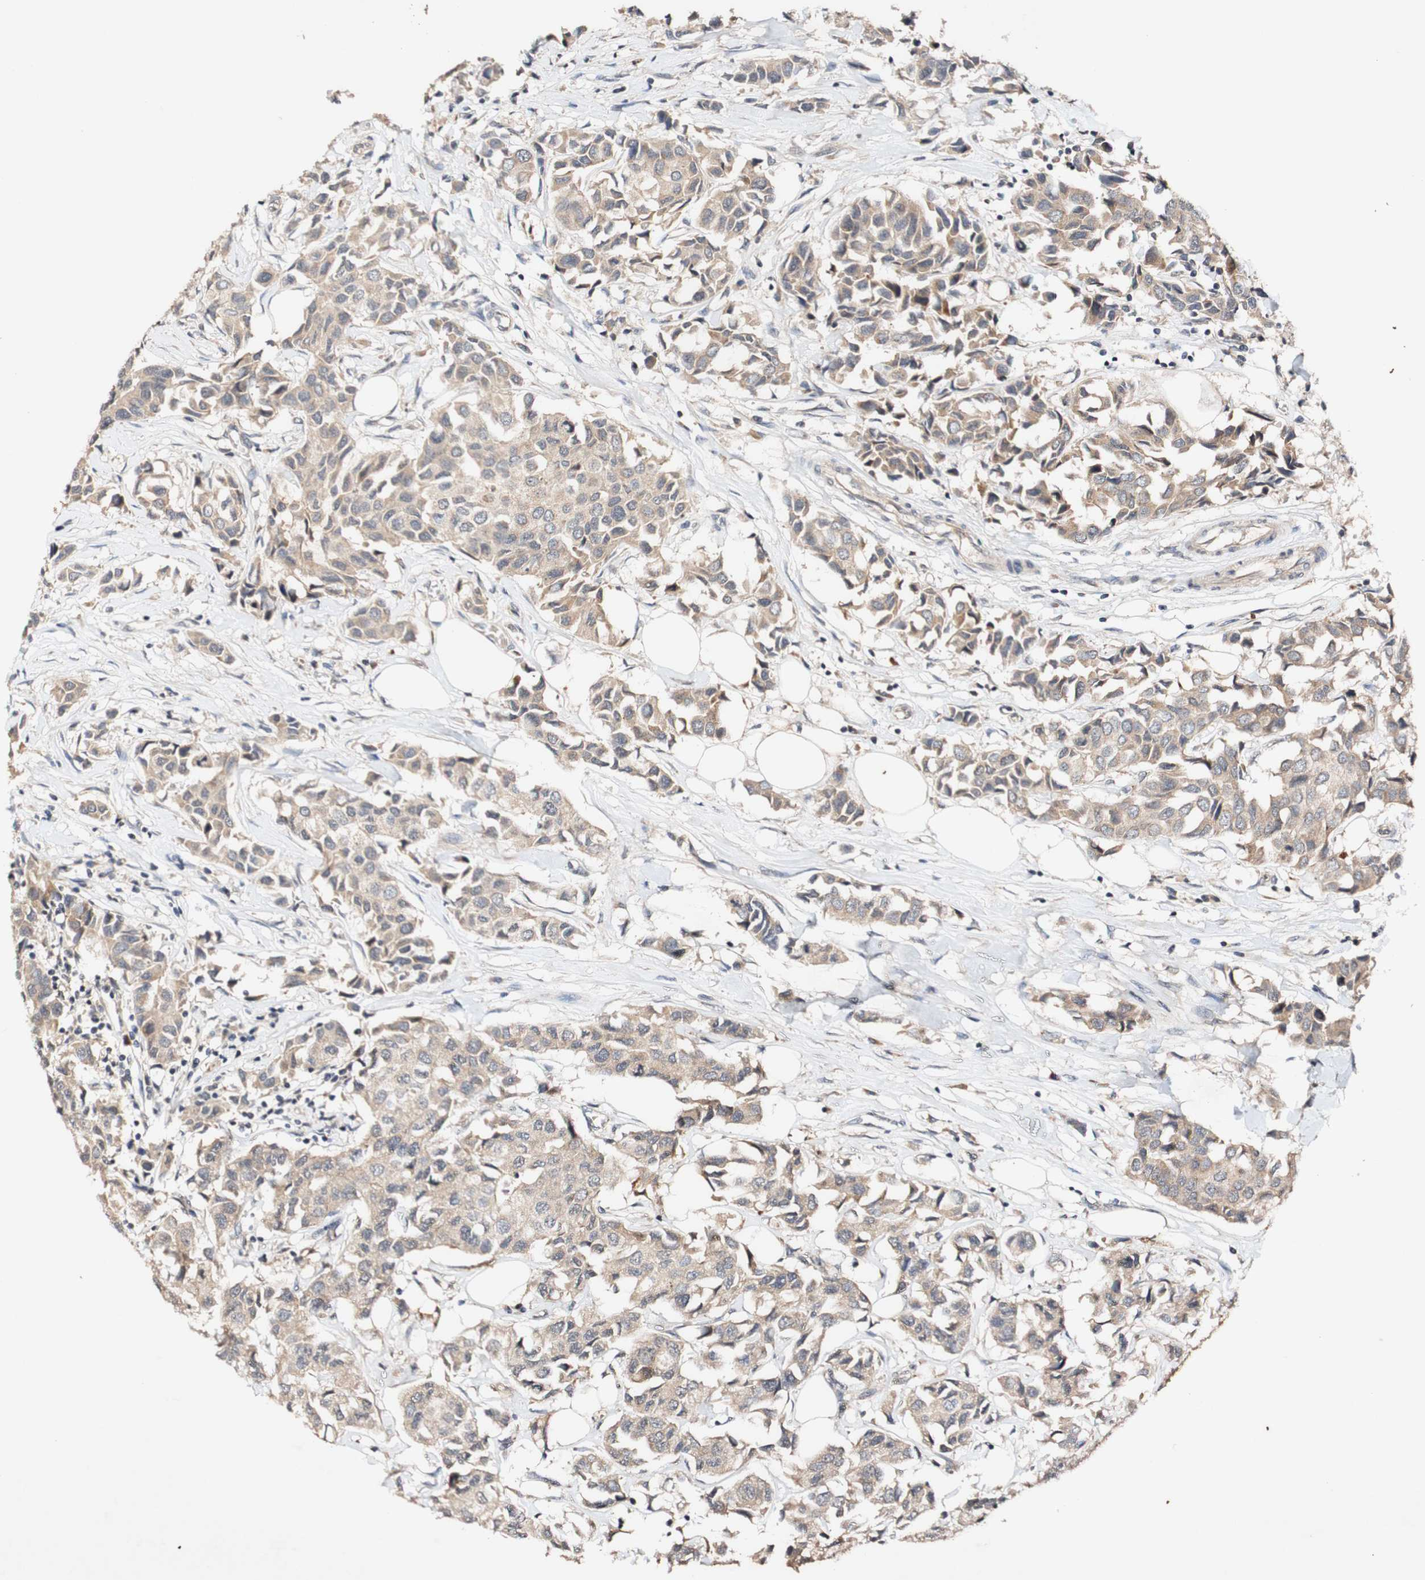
{"staining": {"intensity": "moderate", "quantity": ">75%", "location": "cytoplasmic/membranous"}, "tissue": "breast cancer", "cell_type": "Tumor cells", "image_type": "cancer", "snomed": [{"axis": "morphology", "description": "Duct carcinoma"}, {"axis": "topography", "description": "Breast"}], "caption": "Intraductal carcinoma (breast) stained for a protein displays moderate cytoplasmic/membranous positivity in tumor cells.", "gene": "PIN1", "patient": {"sex": "female", "age": 80}}